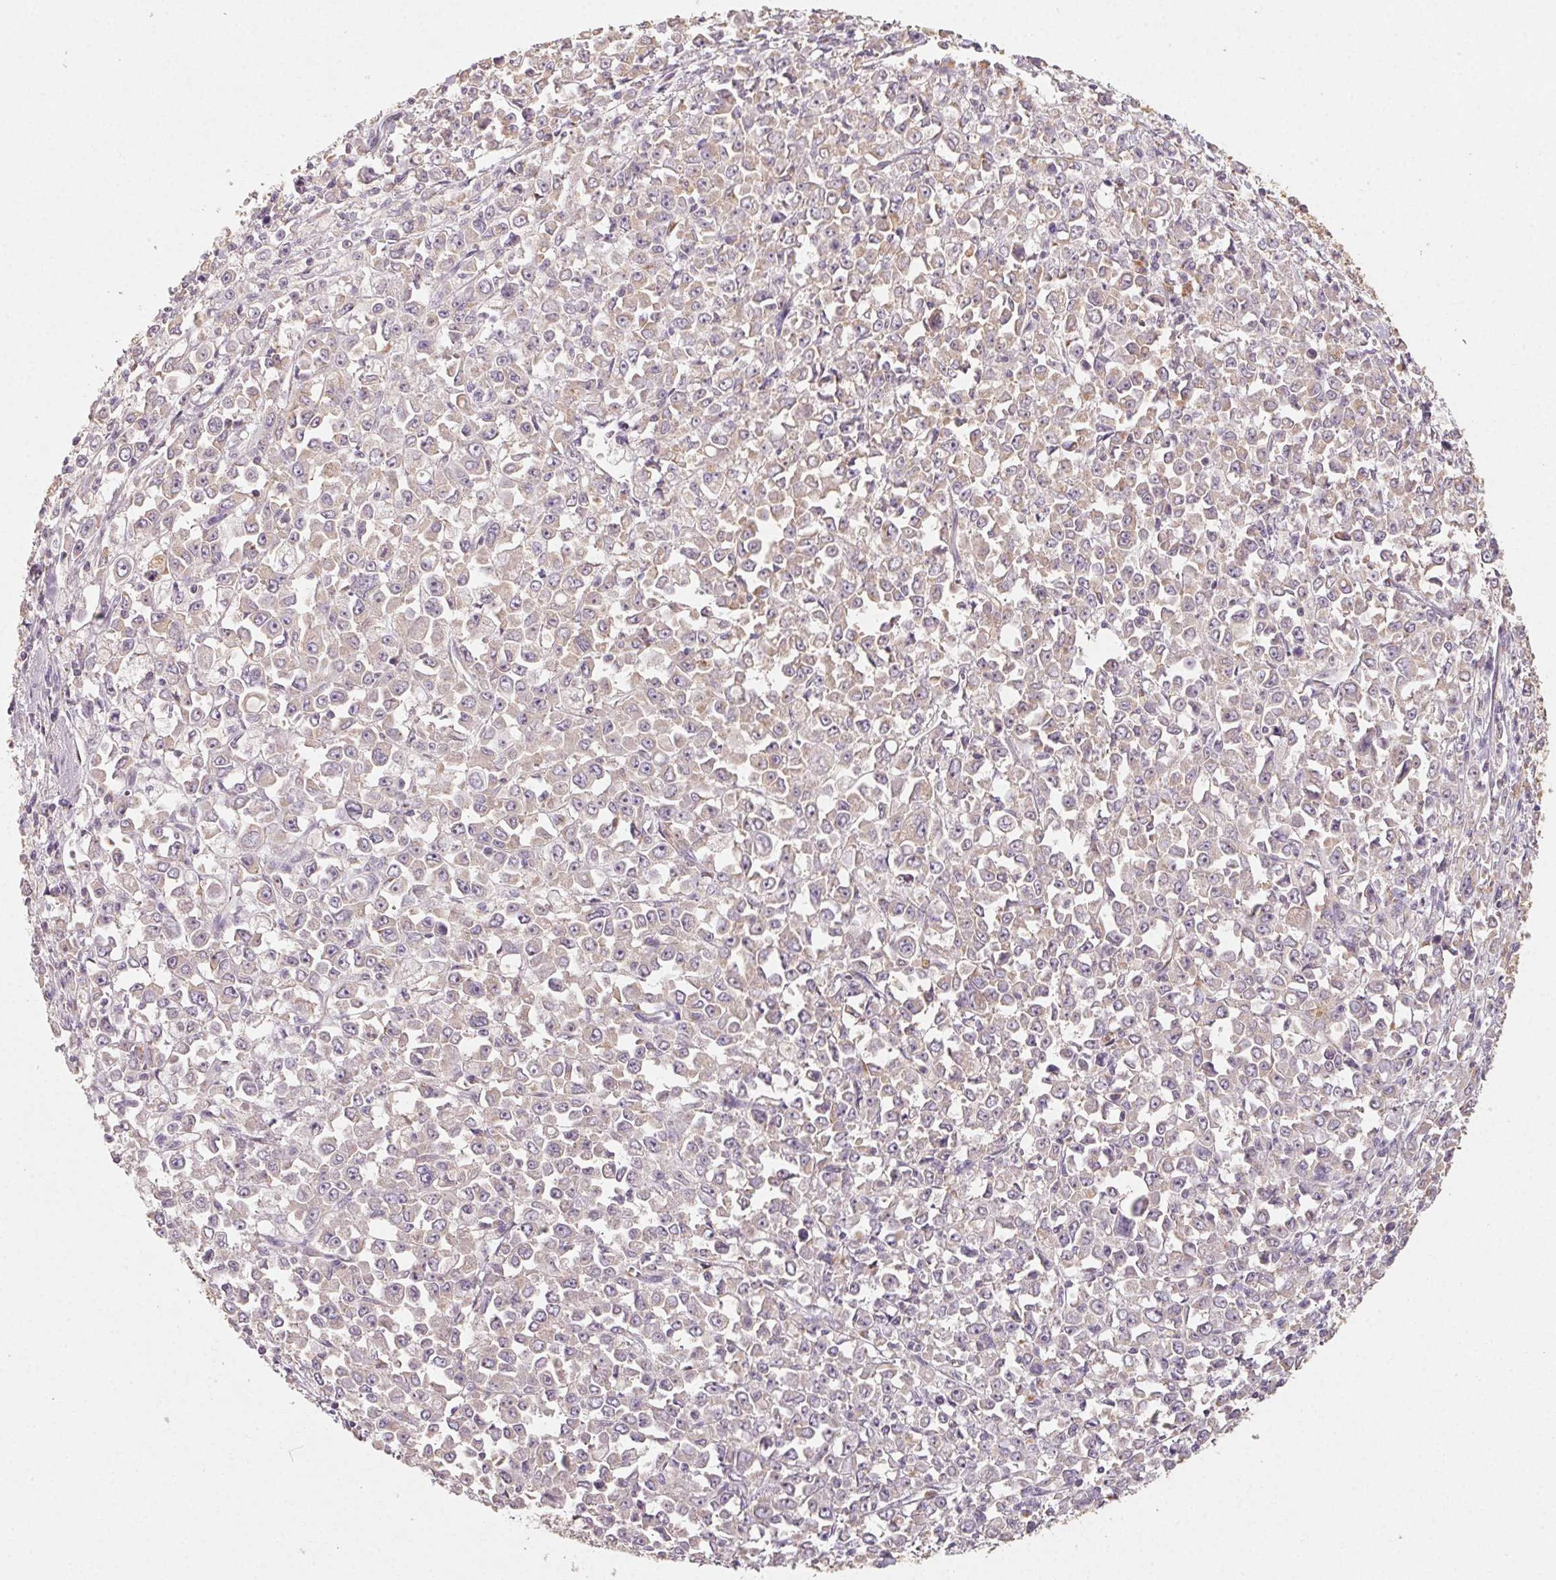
{"staining": {"intensity": "negative", "quantity": "none", "location": "none"}, "tissue": "stomach cancer", "cell_type": "Tumor cells", "image_type": "cancer", "snomed": [{"axis": "morphology", "description": "Adenocarcinoma, NOS"}, {"axis": "topography", "description": "Stomach, upper"}], "caption": "Protein analysis of stomach cancer (adenocarcinoma) displays no significant staining in tumor cells. (Stains: DAB (3,3'-diaminobenzidine) IHC with hematoxylin counter stain, Microscopy: brightfield microscopy at high magnification).", "gene": "AP1S1", "patient": {"sex": "male", "age": 70}}